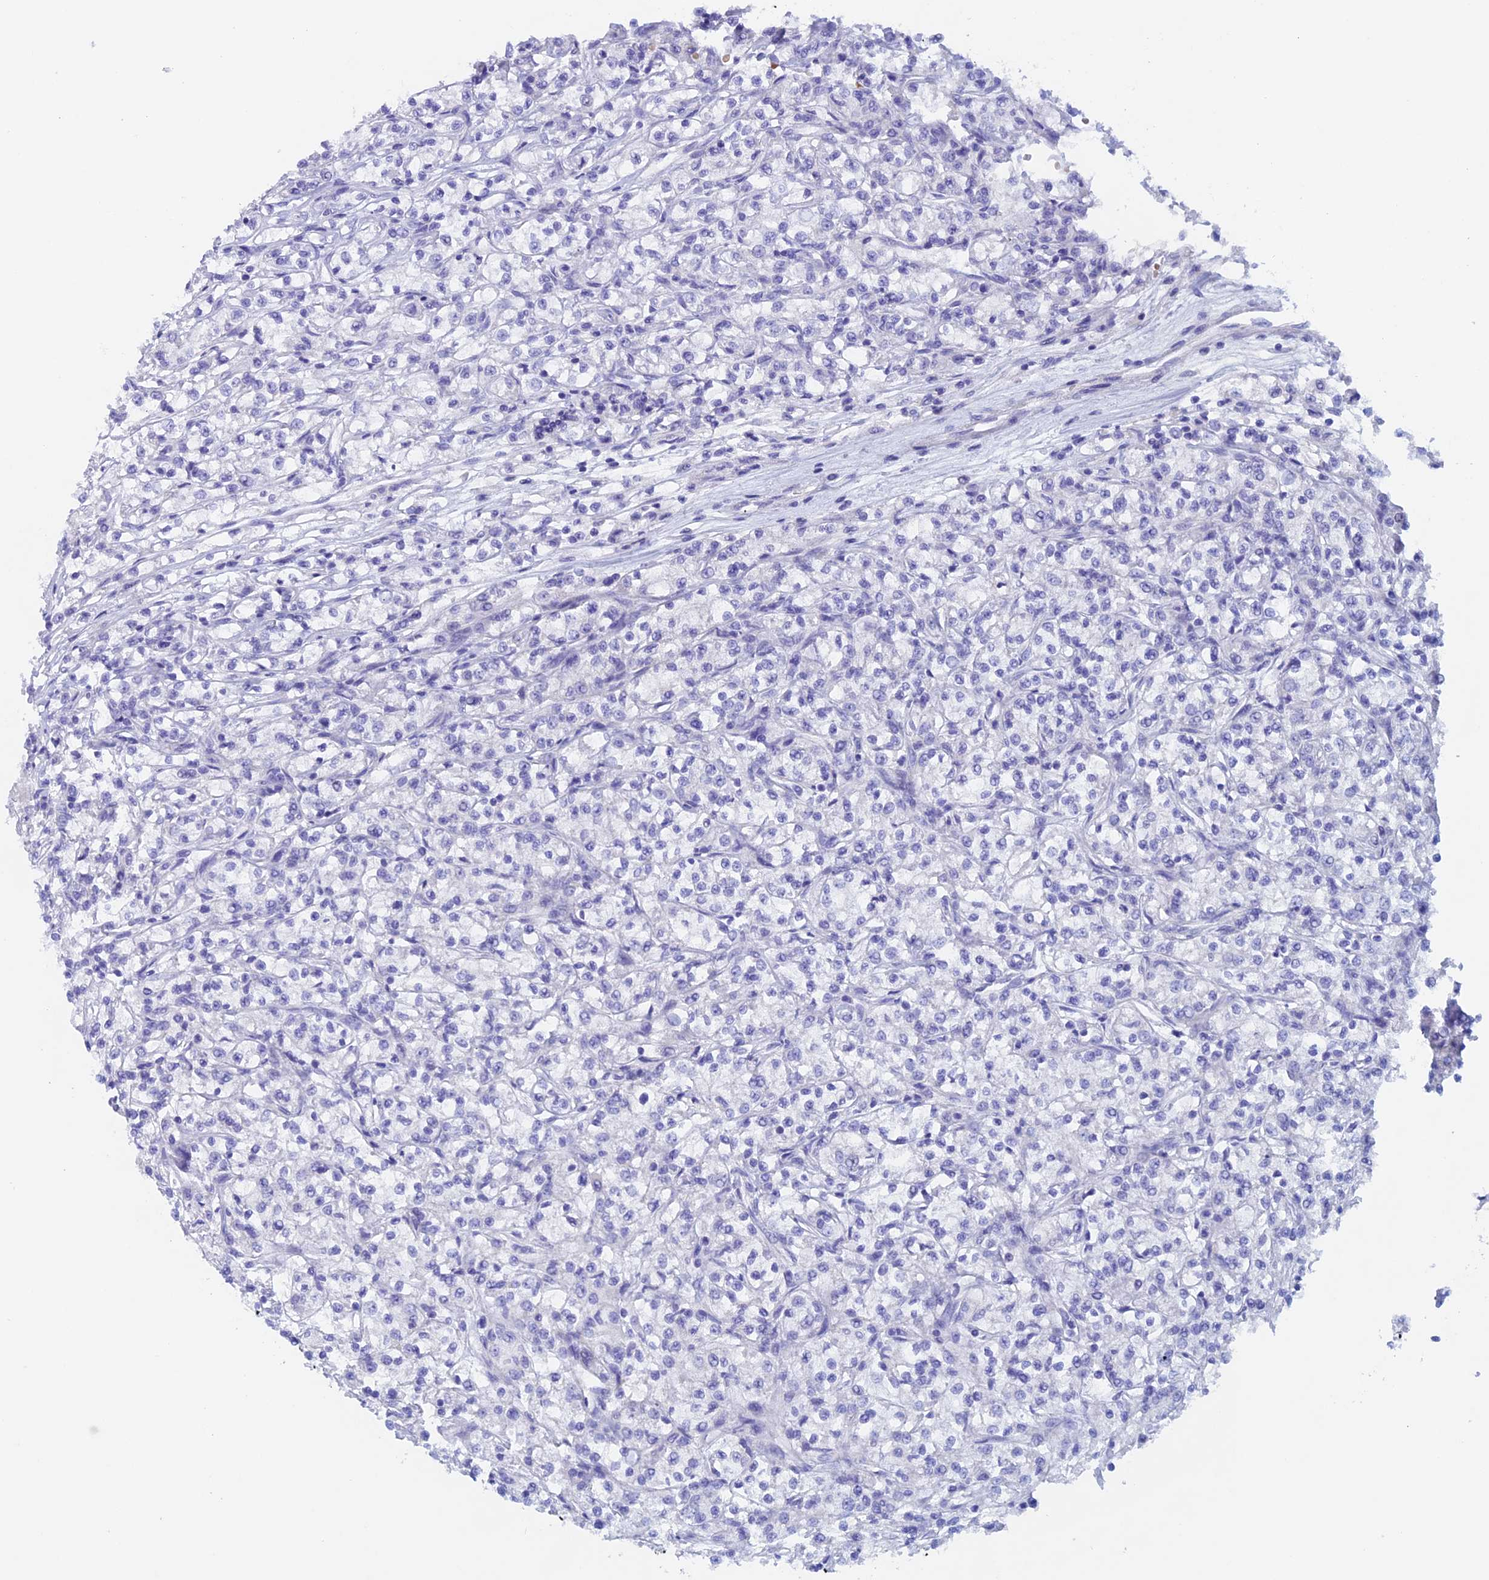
{"staining": {"intensity": "negative", "quantity": "none", "location": "none"}, "tissue": "renal cancer", "cell_type": "Tumor cells", "image_type": "cancer", "snomed": [{"axis": "morphology", "description": "Adenocarcinoma, NOS"}, {"axis": "topography", "description": "Kidney"}], "caption": "Immunohistochemical staining of adenocarcinoma (renal) demonstrates no significant positivity in tumor cells. (Stains: DAB (3,3'-diaminobenzidine) immunohistochemistry with hematoxylin counter stain, Microscopy: brightfield microscopy at high magnification).", "gene": "PSMC3IP", "patient": {"sex": "female", "age": 59}}